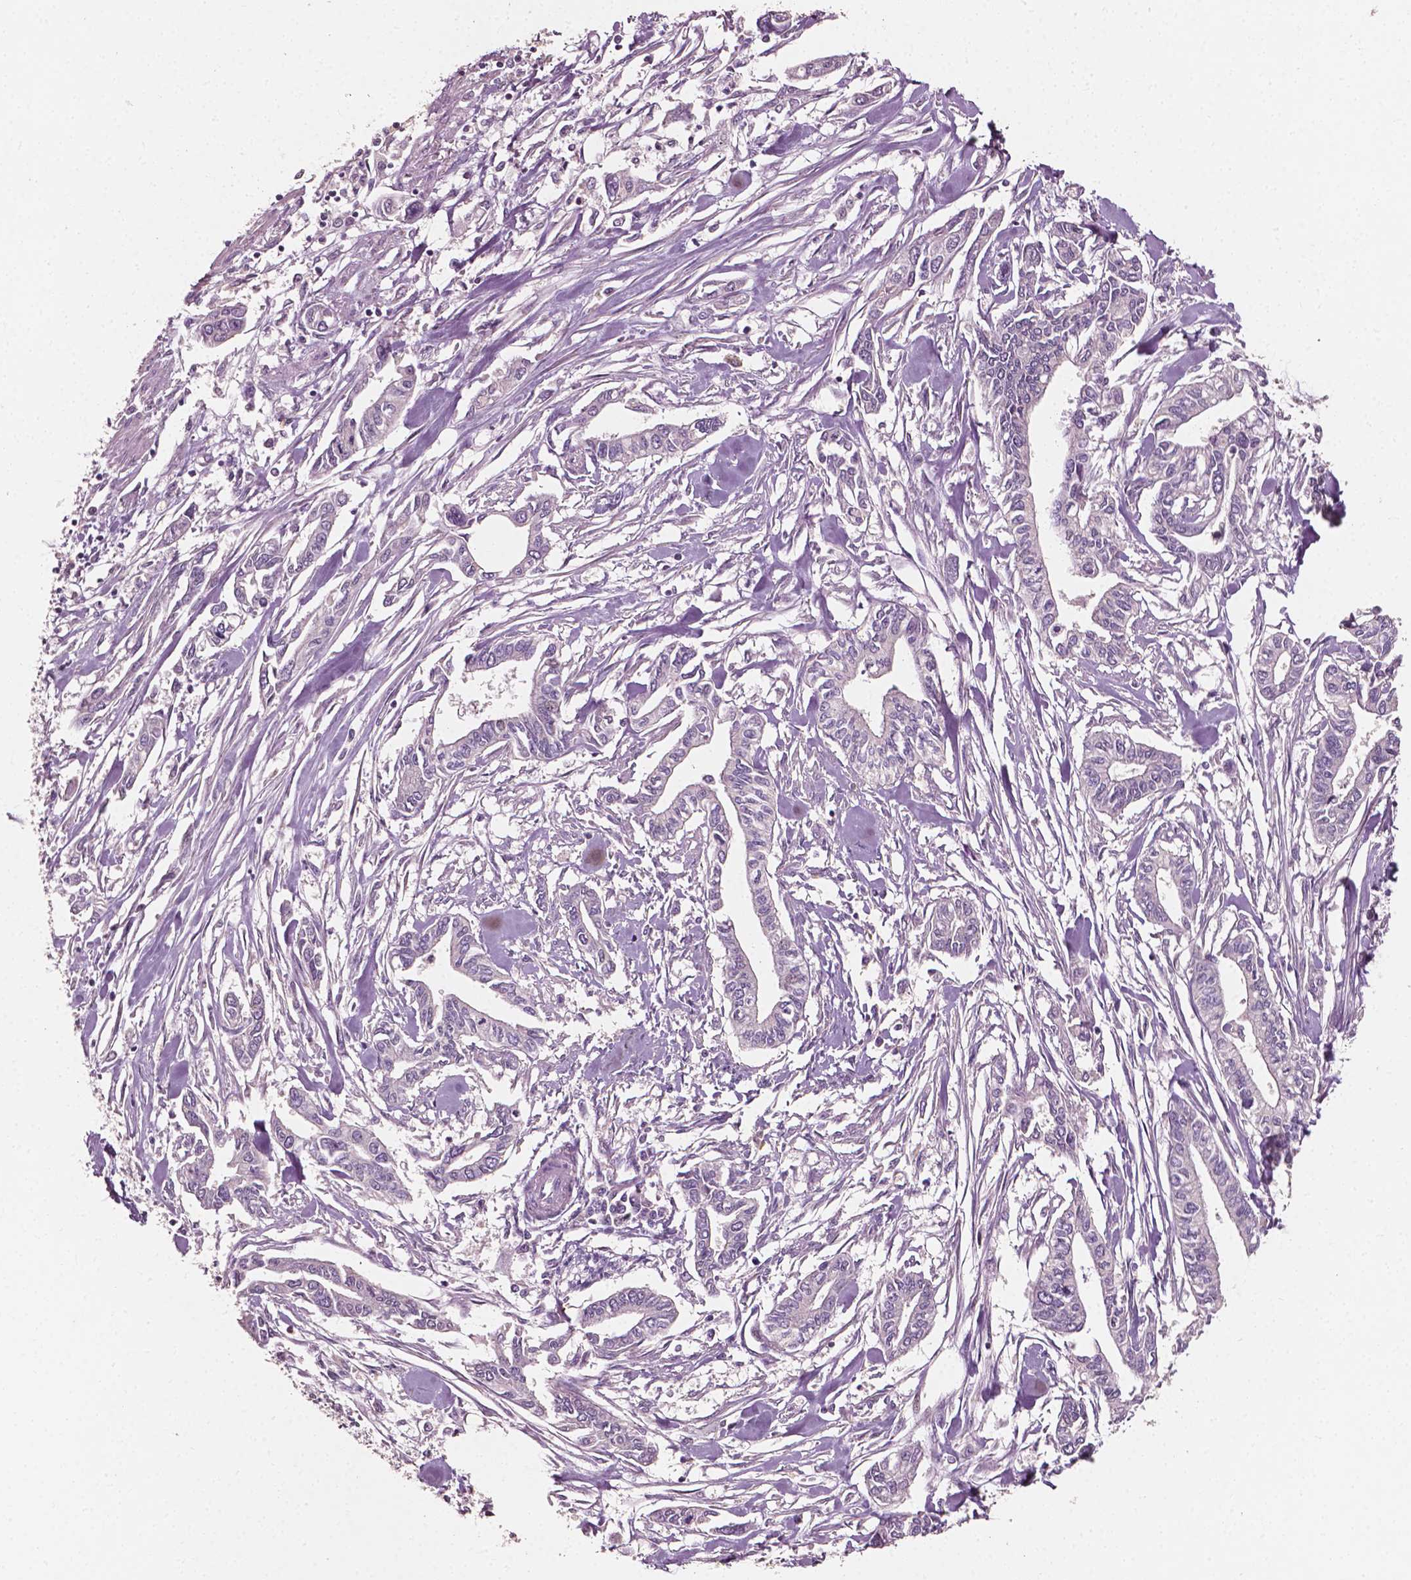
{"staining": {"intensity": "negative", "quantity": "none", "location": "none"}, "tissue": "pancreatic cancer", "cell_type": "Tumor cells", "image_type": "cancer", "snomed": [{"axis": "morphology", "description": "Adenocarcinoma, NOS"}, {"axis": "topography", "description": "Pancreas"}], "caption": "Immunohistochemistry (IHC) image of adenocarcinoma (pancreatic) stained for a protein (brown), which exhibits no staining in tumor cells.", "gene": "PLA2R1", "patient": {"sex": "male", "age": 60}}